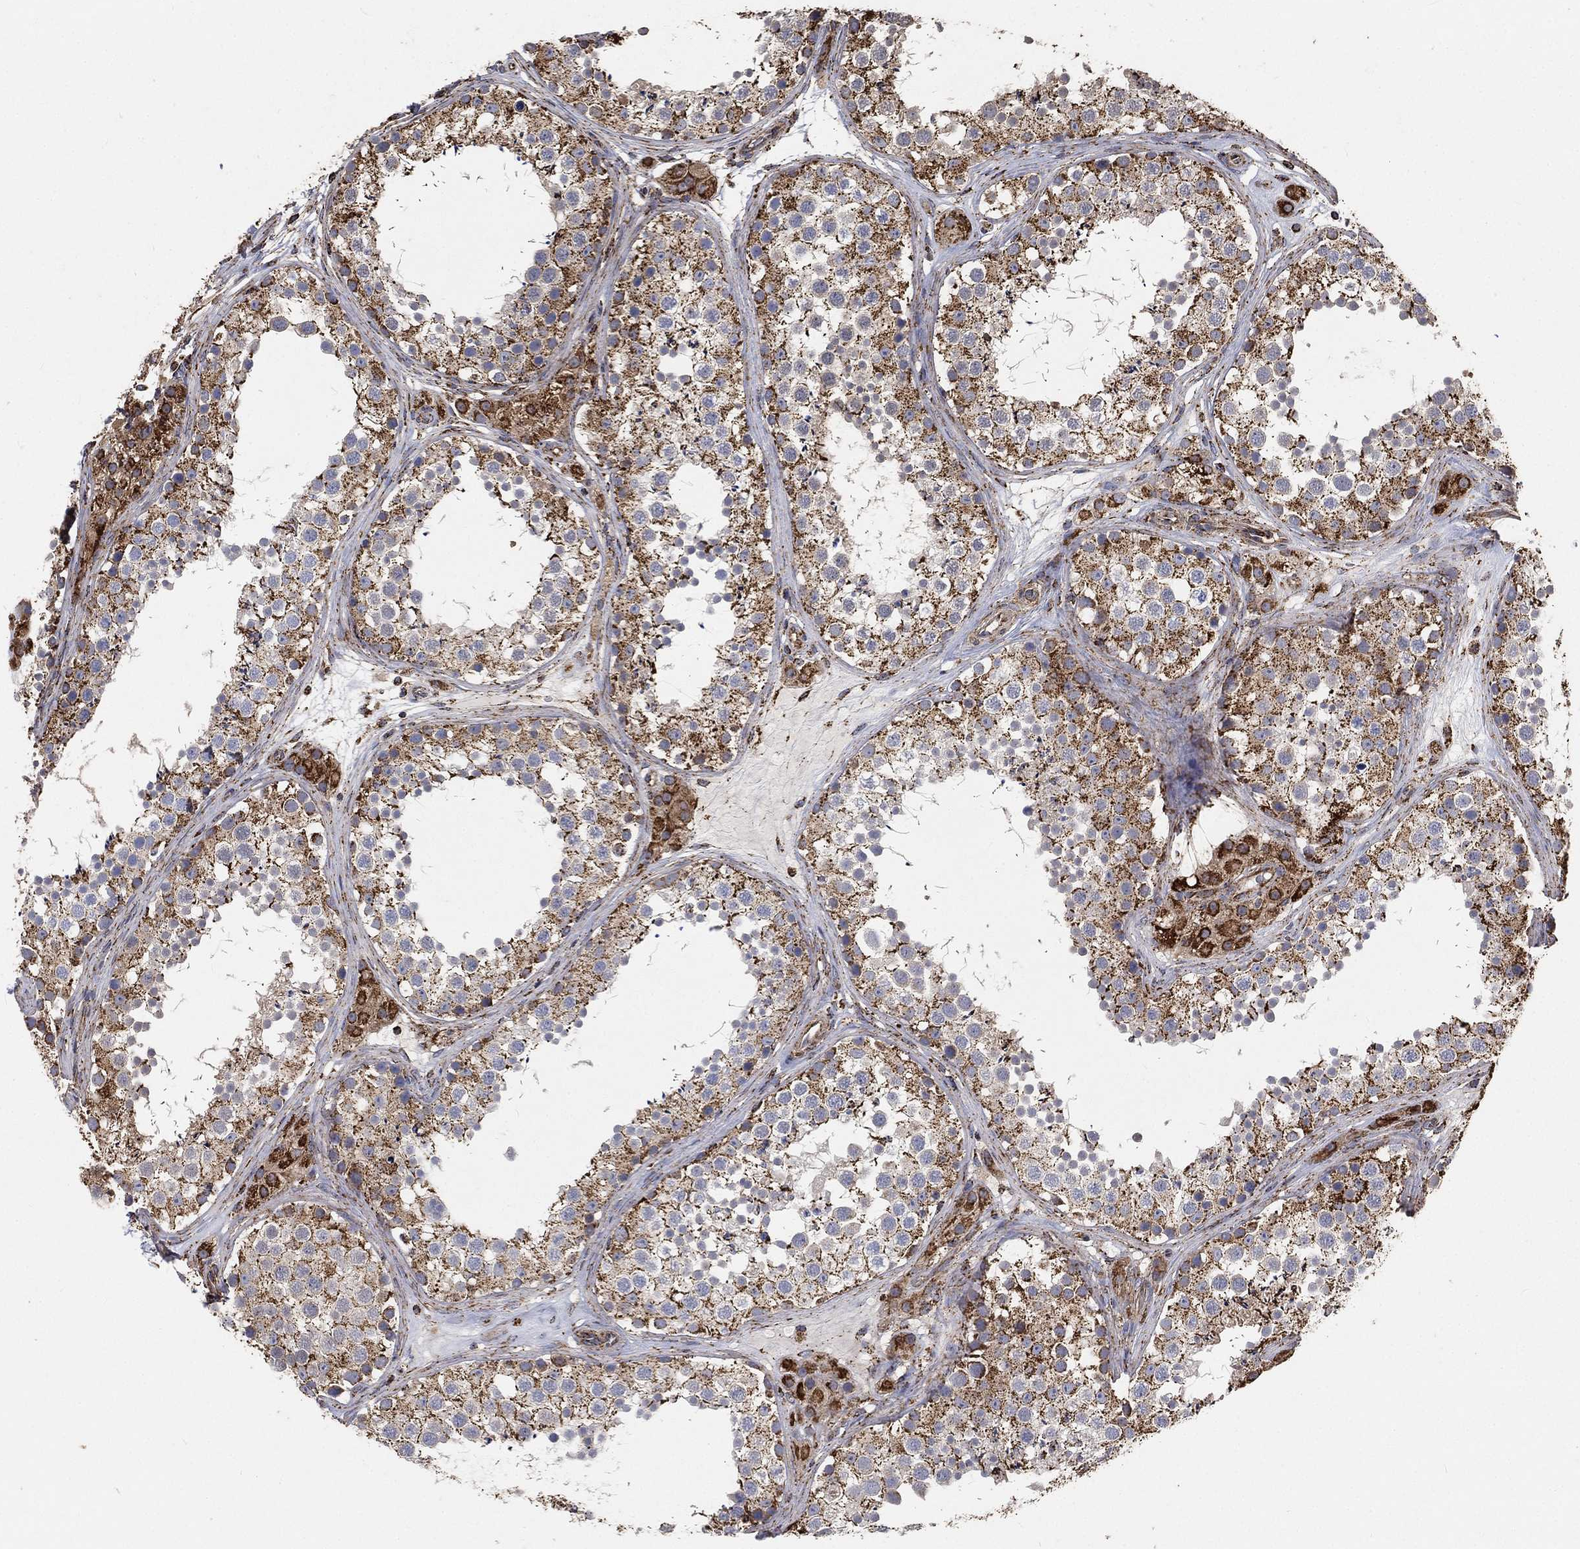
{"staining": {"intensity": "strong", "quantity": "25%-75%", "location": "cytoplasmic/membranous"}, "tissue": "testis", "cell_type": "Cells in seminiferous ducts", "image_type": "normal", "snomed": [{"axis": "morphology", "description": "Normal tissue, NOS"}, {"axis": "topography", "description": "Testis"}], "caption": "The histopathology image exhibits staining of normal testis, revealing strong cytoplasmic/membranous protein expression (brown color) within cells in seminiferous ducts.", "gene": "SLC38A7", "patient": {"sex": "male", "age": 41}}